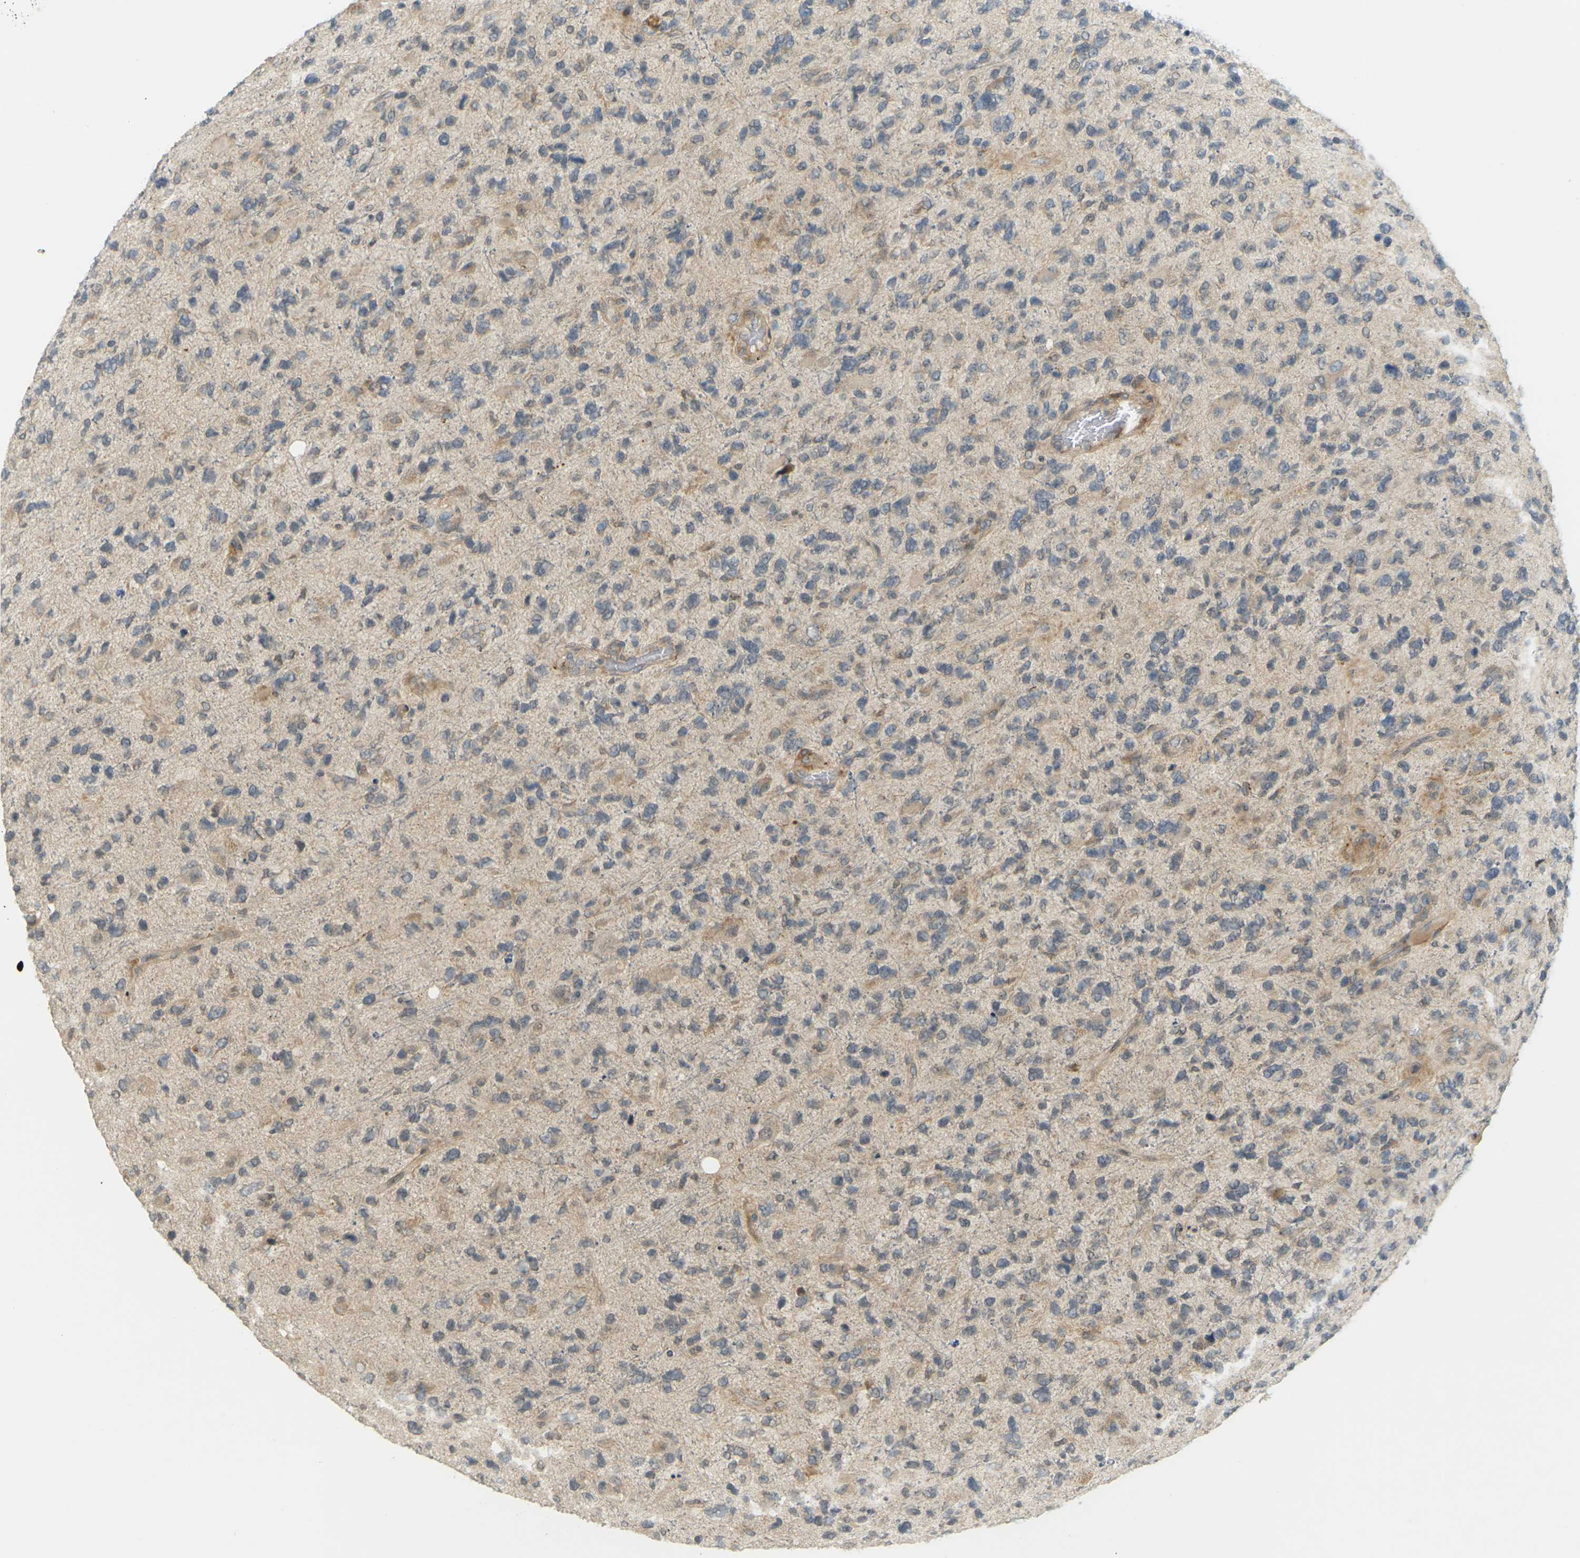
{"staining": {"intensity": "negative", "quantity": "none", "location": "none"}, "tissue": "glioma", "cell_type": "Tumor cells", "image_type": "cancer", "snomed": [{"axis": "morphology", "description": "Glioma, malignant, High grade"}, {"axis": "topography", "description": "Brain"}], "caption": "This is an immunohistochemistry image of human glioma. There is no expression in tumor cells.", "gene": "SOCS6", "patient": {"sex": "female", "age": 58}}